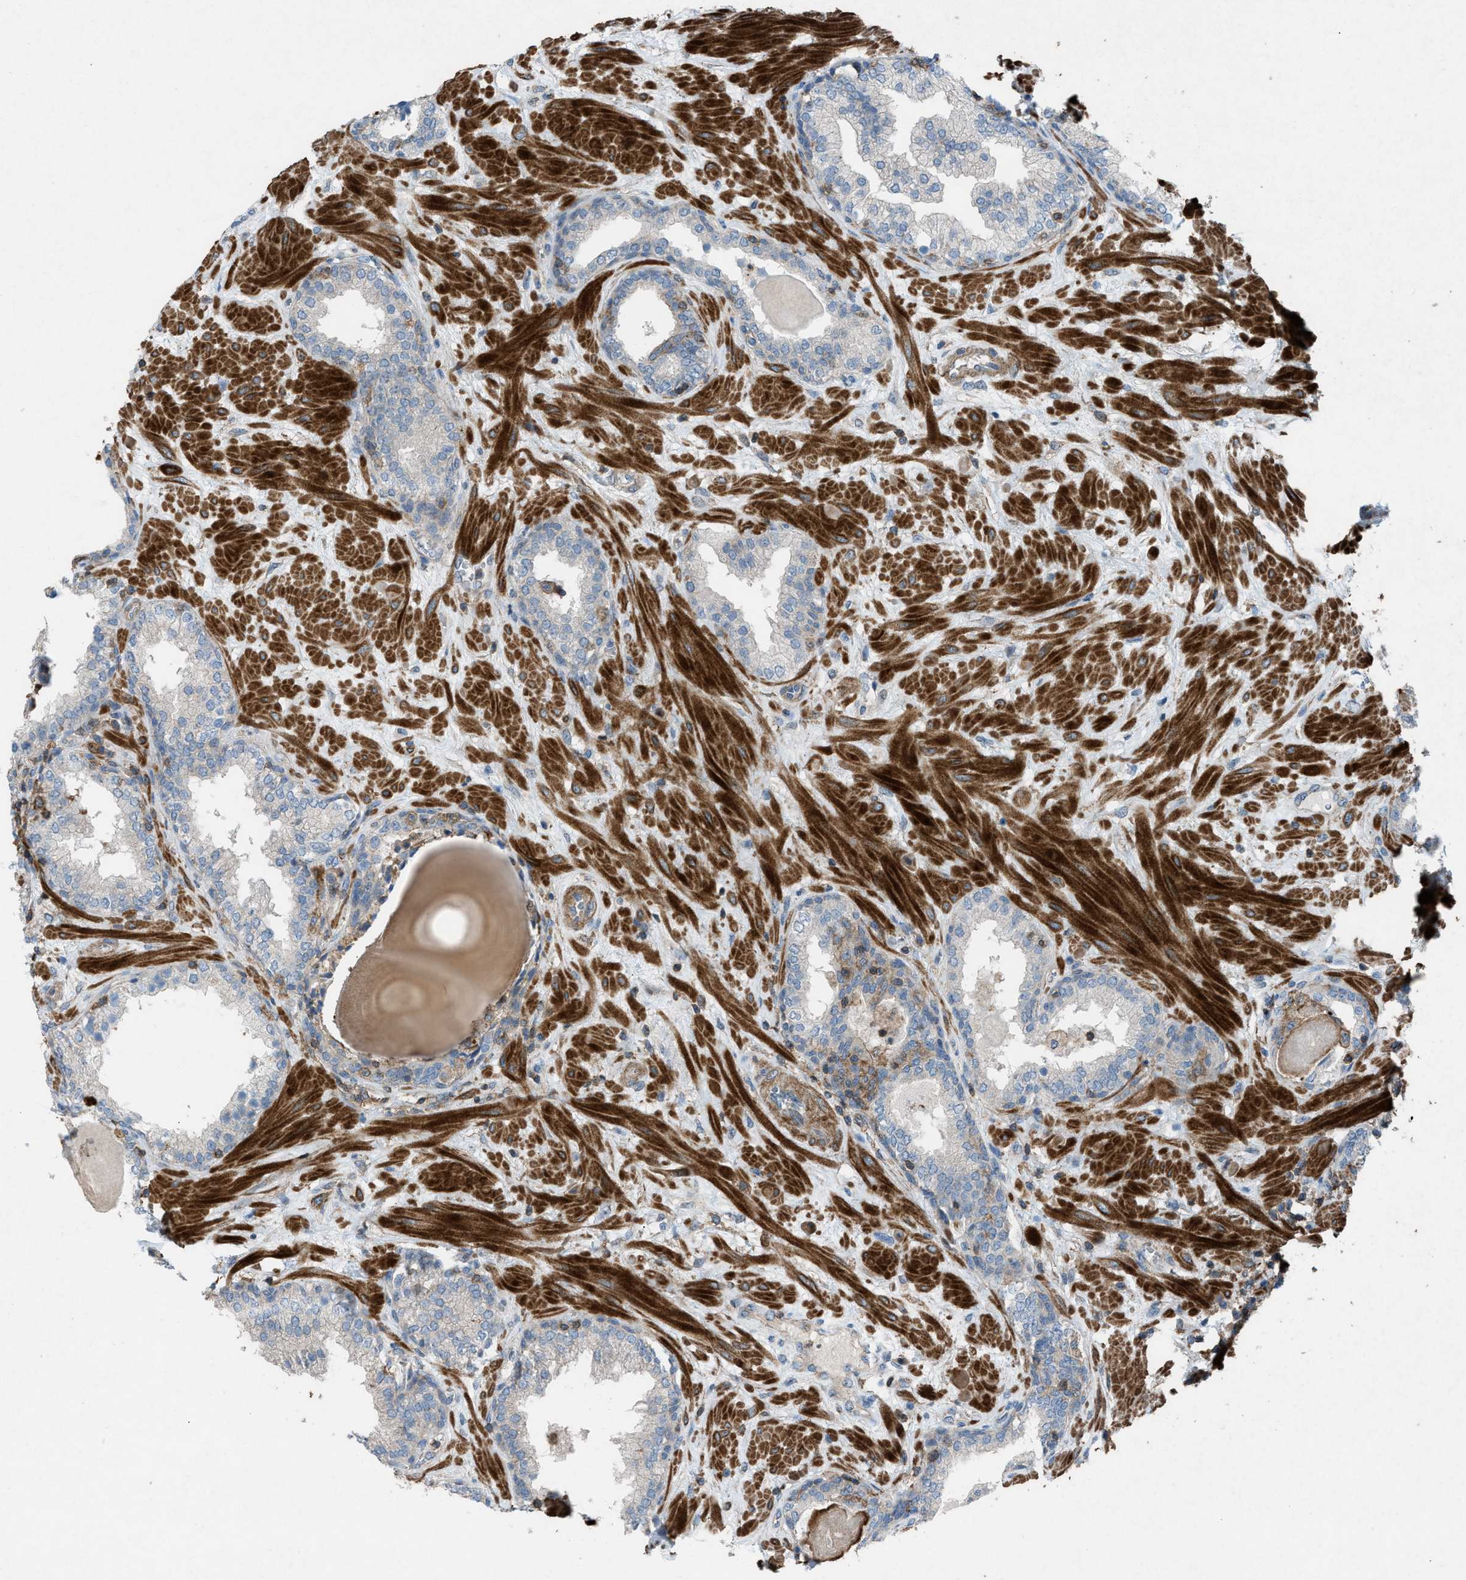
{"staining": {"intensity": "weak", "quantity": "<25%", "location": "cytoplasmic/membranous"}, "tissue": "prostate", "cell_type": "Glandular cells", "image_type": "normal", "snomed": [{"axis": "morphology", "description": "Normal tissue, NOS"}, {"axis": "topography", "description": "Prostate"}], "caption": "A micrograph of human prostate is negative for staining in glandular cells. (DAB (3,3'-diaminobenzidine) IHC visualized using brightfield microscopy, high magnification).", "gene": "NCK2", "patient": {"sex": "male", "age": 51}}